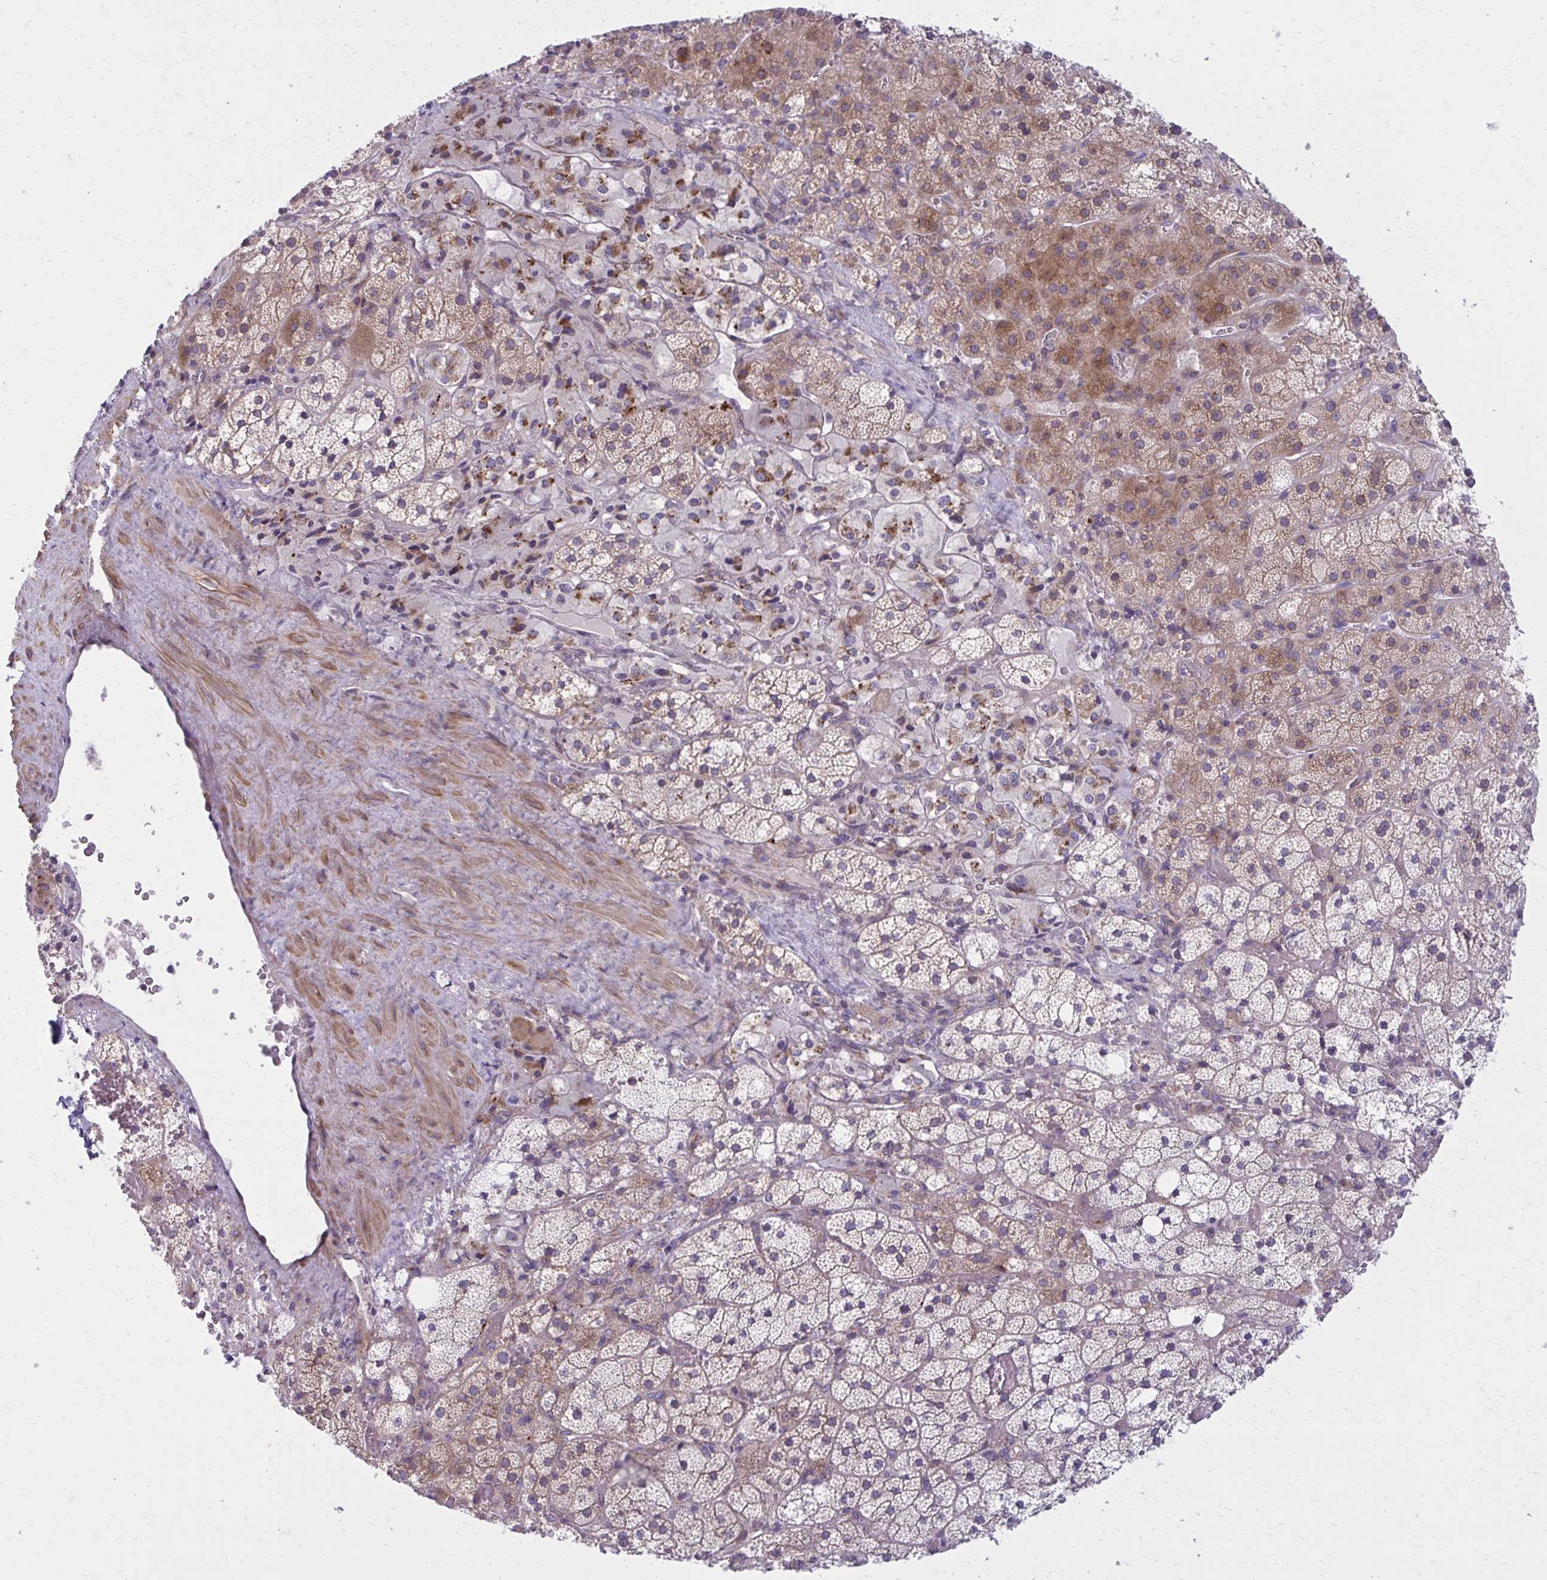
{"staining": {"intensity": "moderate", "quantity": ">75%", "location": "cytoplasmic/membranous"}, "tissue": "adrenal gland", "cell_type": "Glandular cells", "image_type": "normal", "snomed": [{"axis": "morphology", "description": "Normal tissue, NOS"}, {"axis": "topography", "description": "Adrenal gland"}], "caption": "About >75% of glandular cells in normal human adrenal gland reveal moderate cytoplasmic/membranous protein expression as visualized by brown immunohistochemical staining.", "gene": "GIGYF2", "patient": {"sex": "male", "age": 53}}